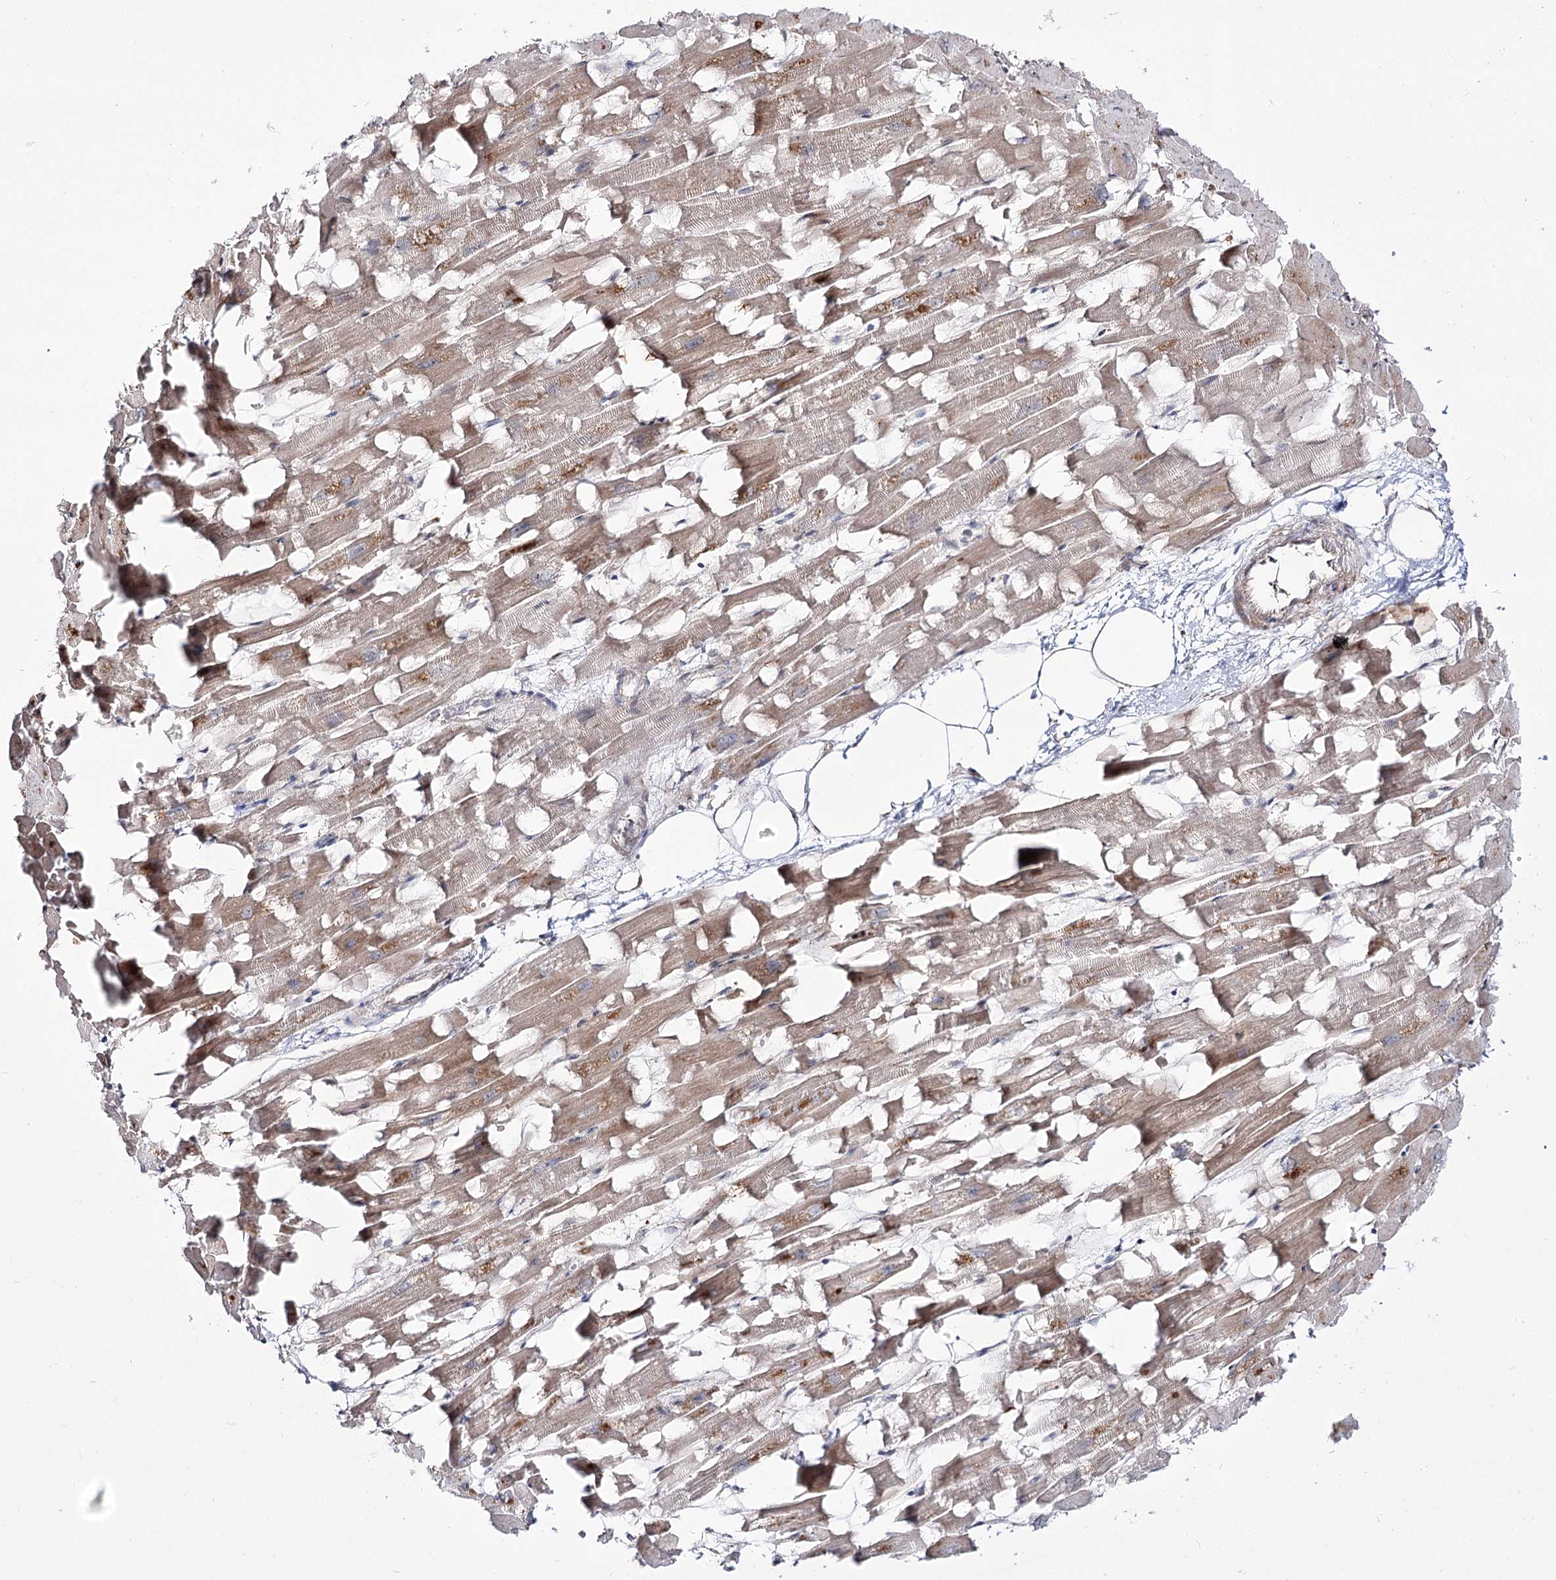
{"staining": {"intensity": "moderate", "quantity": "25%-75%", "location": "cytoplasmic/membranous"}, "tissue": "heart muscle", "cell_type": "Cardiomyocytes", "image_type": "normal", "snomed": [{"axis": "morphology", "description": "Normal tissue, NOS"}, {"axis": "topography", "description": "Heart"}], "caption": "Moderate cytoplasmic/membranous expression is seen in approximately 25%-75% of cardiomyocytes in normal heart muscle. (DAB (3,3'-diaminobenzidine) = brown stain, brightfield microscopy at high magnification).", "gene": "RRP9", "patient": {"sex": "female", "age": 64}}